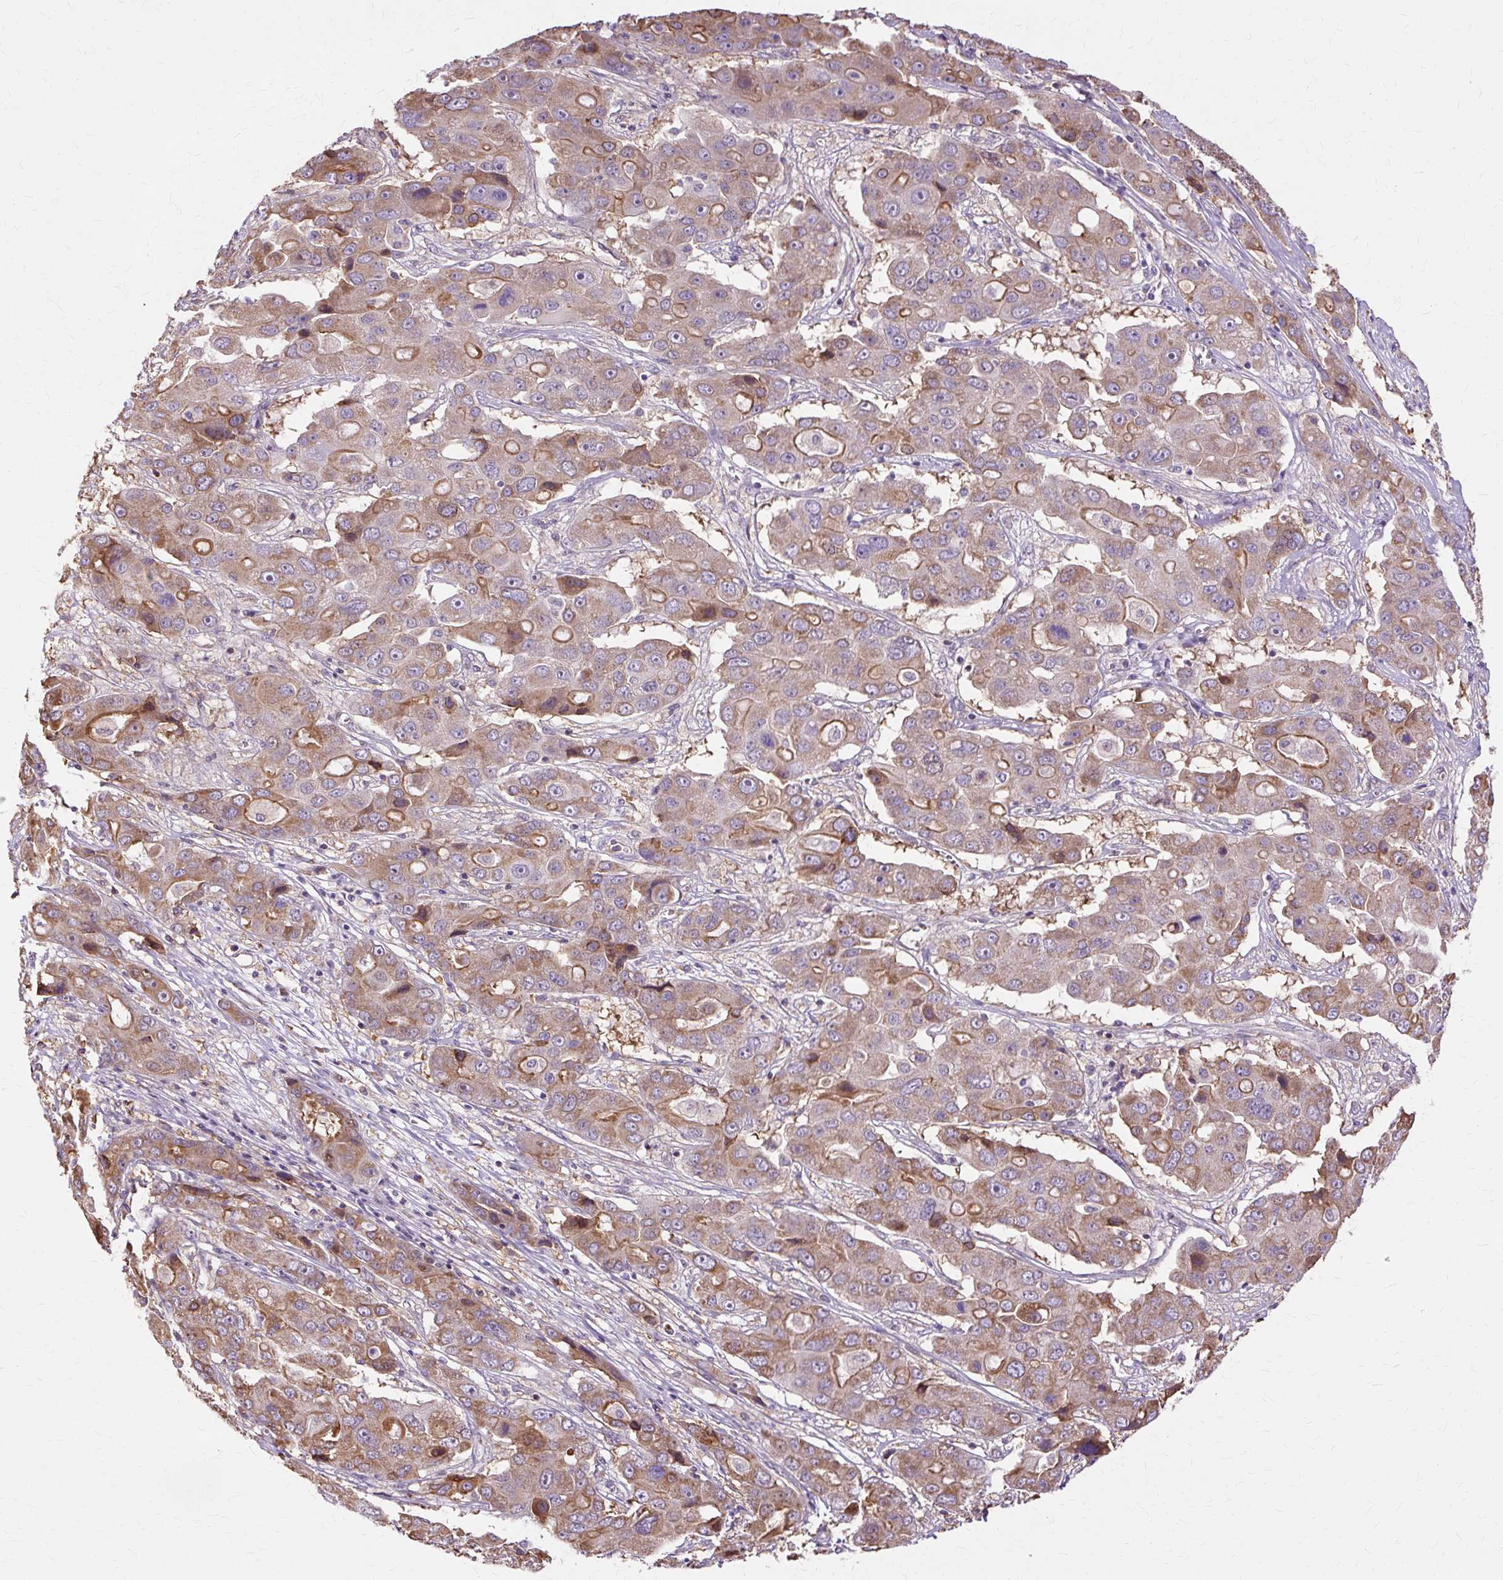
{"staining": {"intensity": "weak", "quantity": ">75%", "location": "cytoplasmic/membranous"}, "tissue": "liver cancer", "cell_type": "Tumor cells", "image_type": "cancer", "snomed": [{"axis": "morphology", "description": "Cholangiocarcinoma"}, {"axis": "topography", "description": "Liver"}], "caption": "Immunohistochemical staining of human liver cholangiocarcinoma displays low levels of weak cytoplasmic/membranous staining in approximately >75% of tumor cells.", "gene": "PDZD2", "patient": {"sex": "male", "age": 67}}